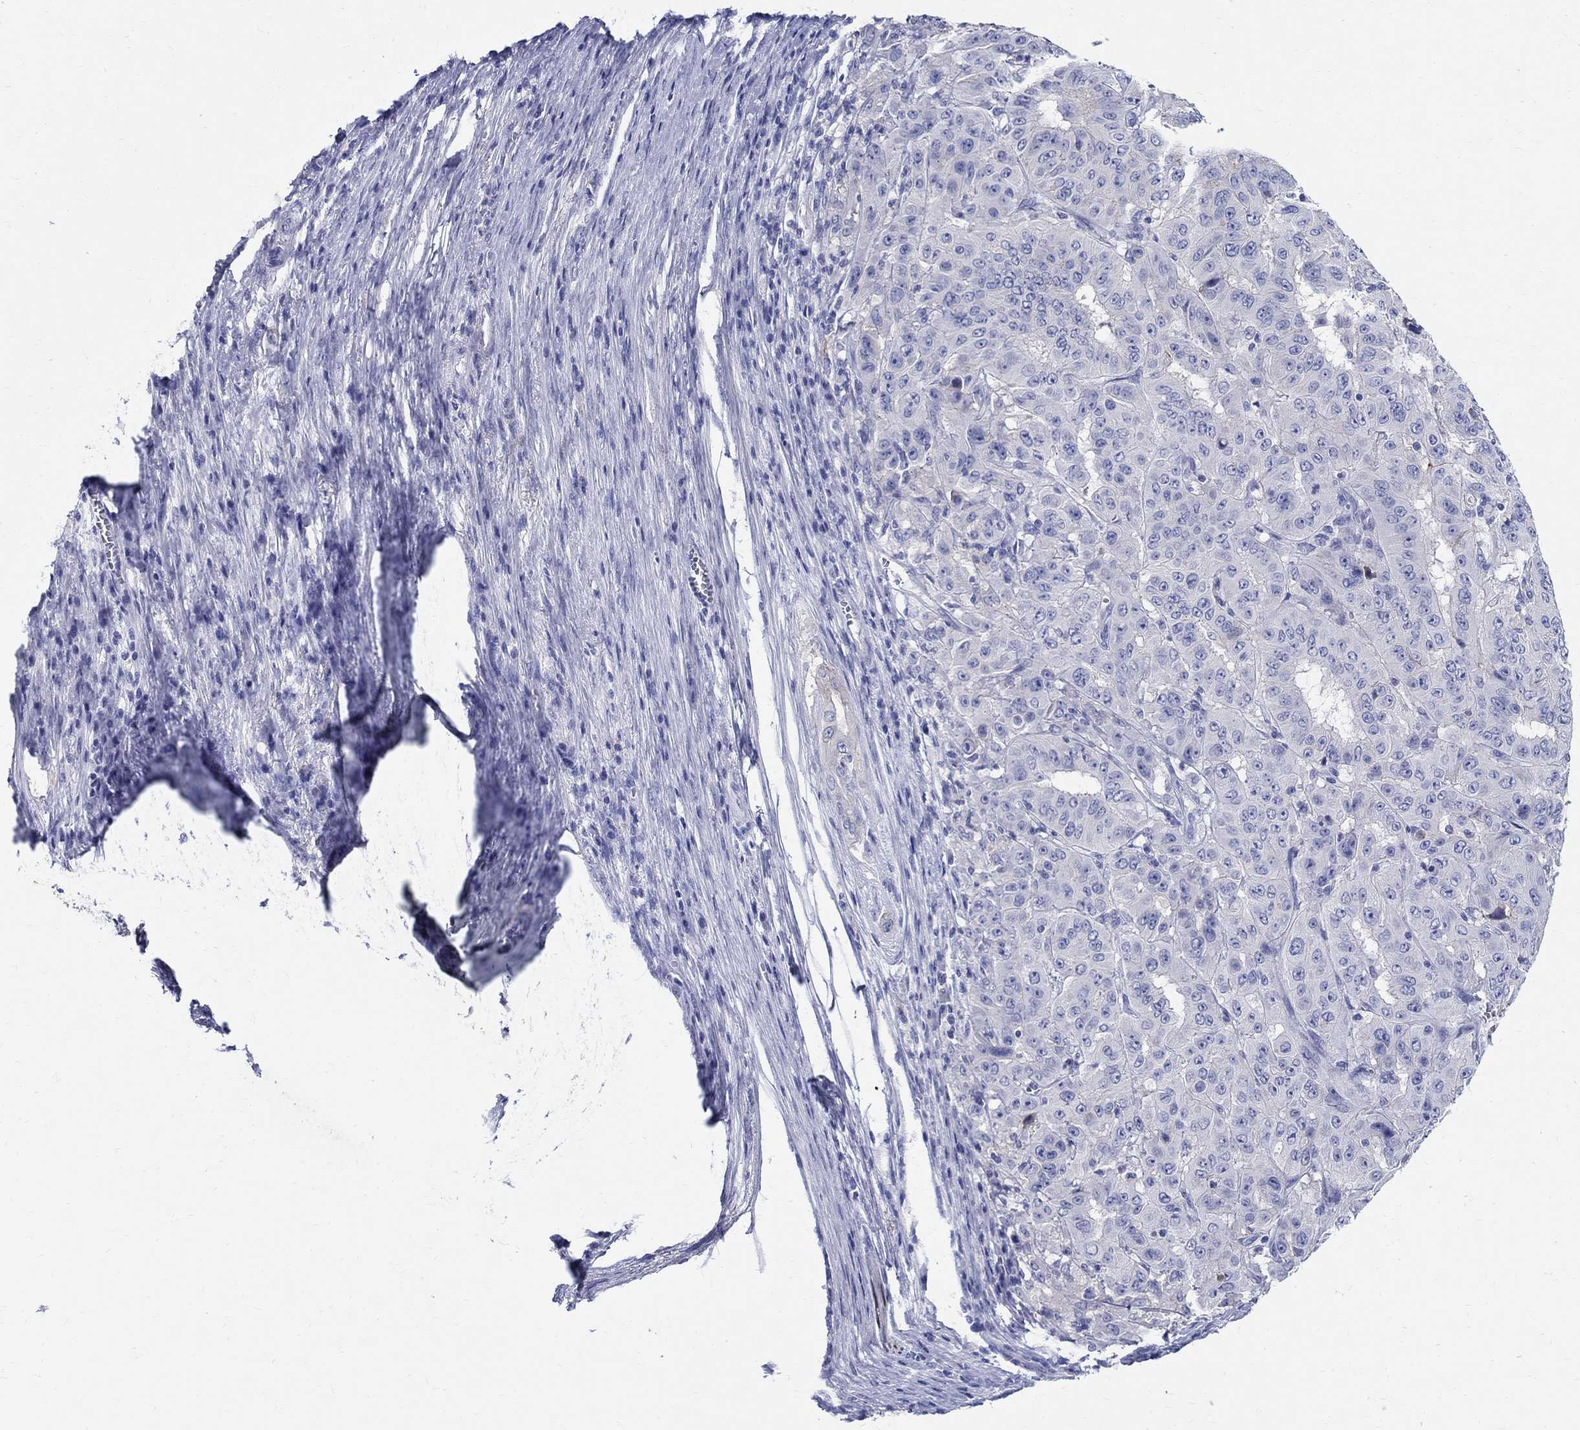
{"staining": {"intensity": "negative", "quantity": "none", "location": "none"}, "tissue": "pancreatic cancer", "cell_type": "Tumor cells", "image_type": "cancer", "snomed": [{"axis": "morphology", "description": "Adenocarcinoma, NOS"}, {"axis": "topography", "description": "Pancreas"}], "caption": "A high-resolution image shows immunohistochemistry (IHC) staining of pancreatic cancer, which reveals no significant positivity in tumor cells.", "gene": "SOX2", "patient": {"sex": "male", "age": 63}}